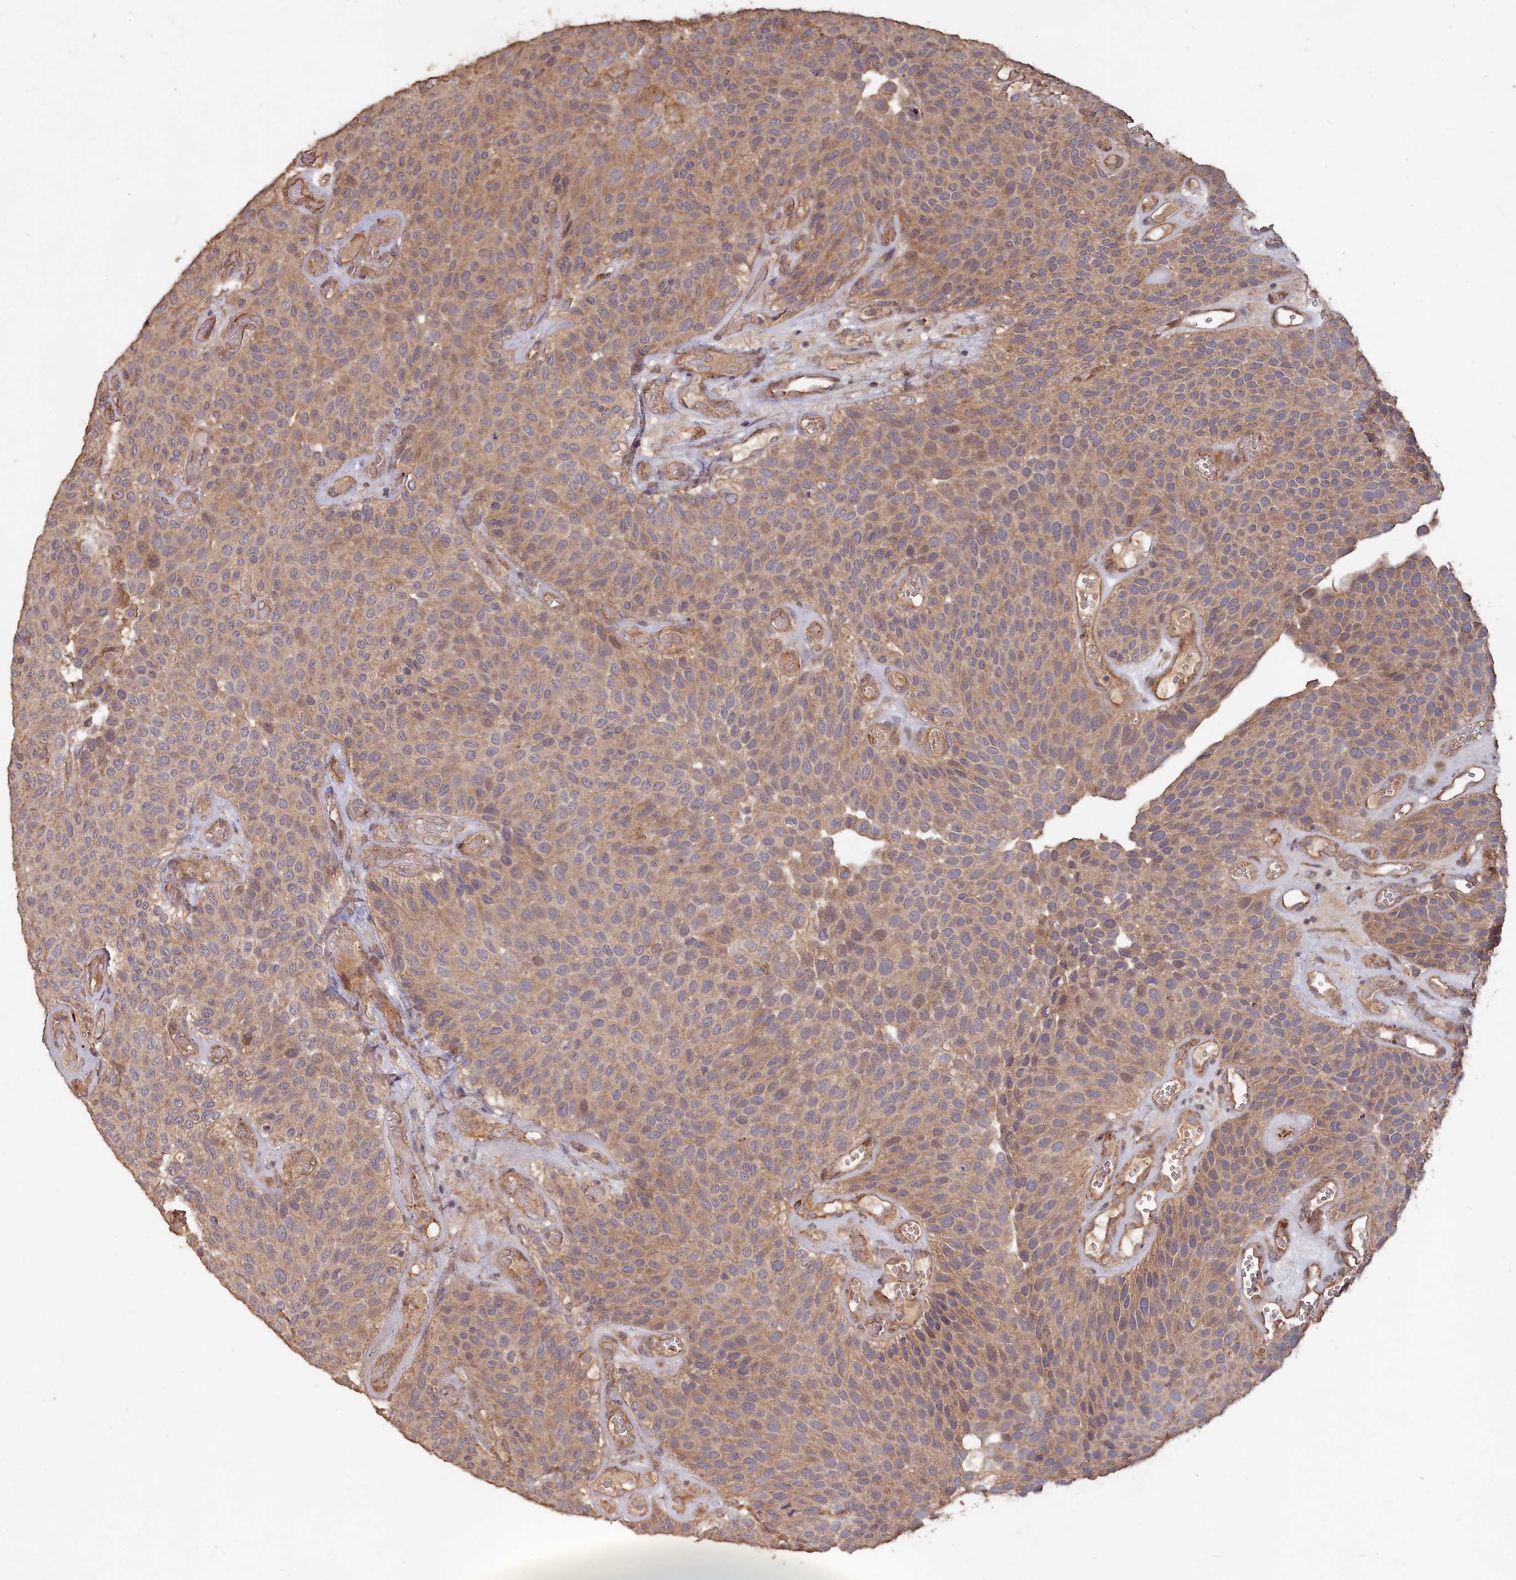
{"staining": {"intensity": "moderate", "quantity": "<25%", "location": "cytoplasmic/membranous,nuclear"}, "tissue": "urothelial cancer", "cell_type": "Tumor cells", "image_type": "cancer", "snomed": [{"axis": "morphology", "description": "Urothelial carcinoma, Low grade"}, {"axis": "topography", "description": "Urinary bladder"}], "caption": "Urothelial cancer stained with a brown dye reveals moderate cytoplasmic/membranous and nuclear positive staining in approximately <25% of tumor cells.", "gene": "LAYN", "patient": {"sex": "male", "age": 89}}